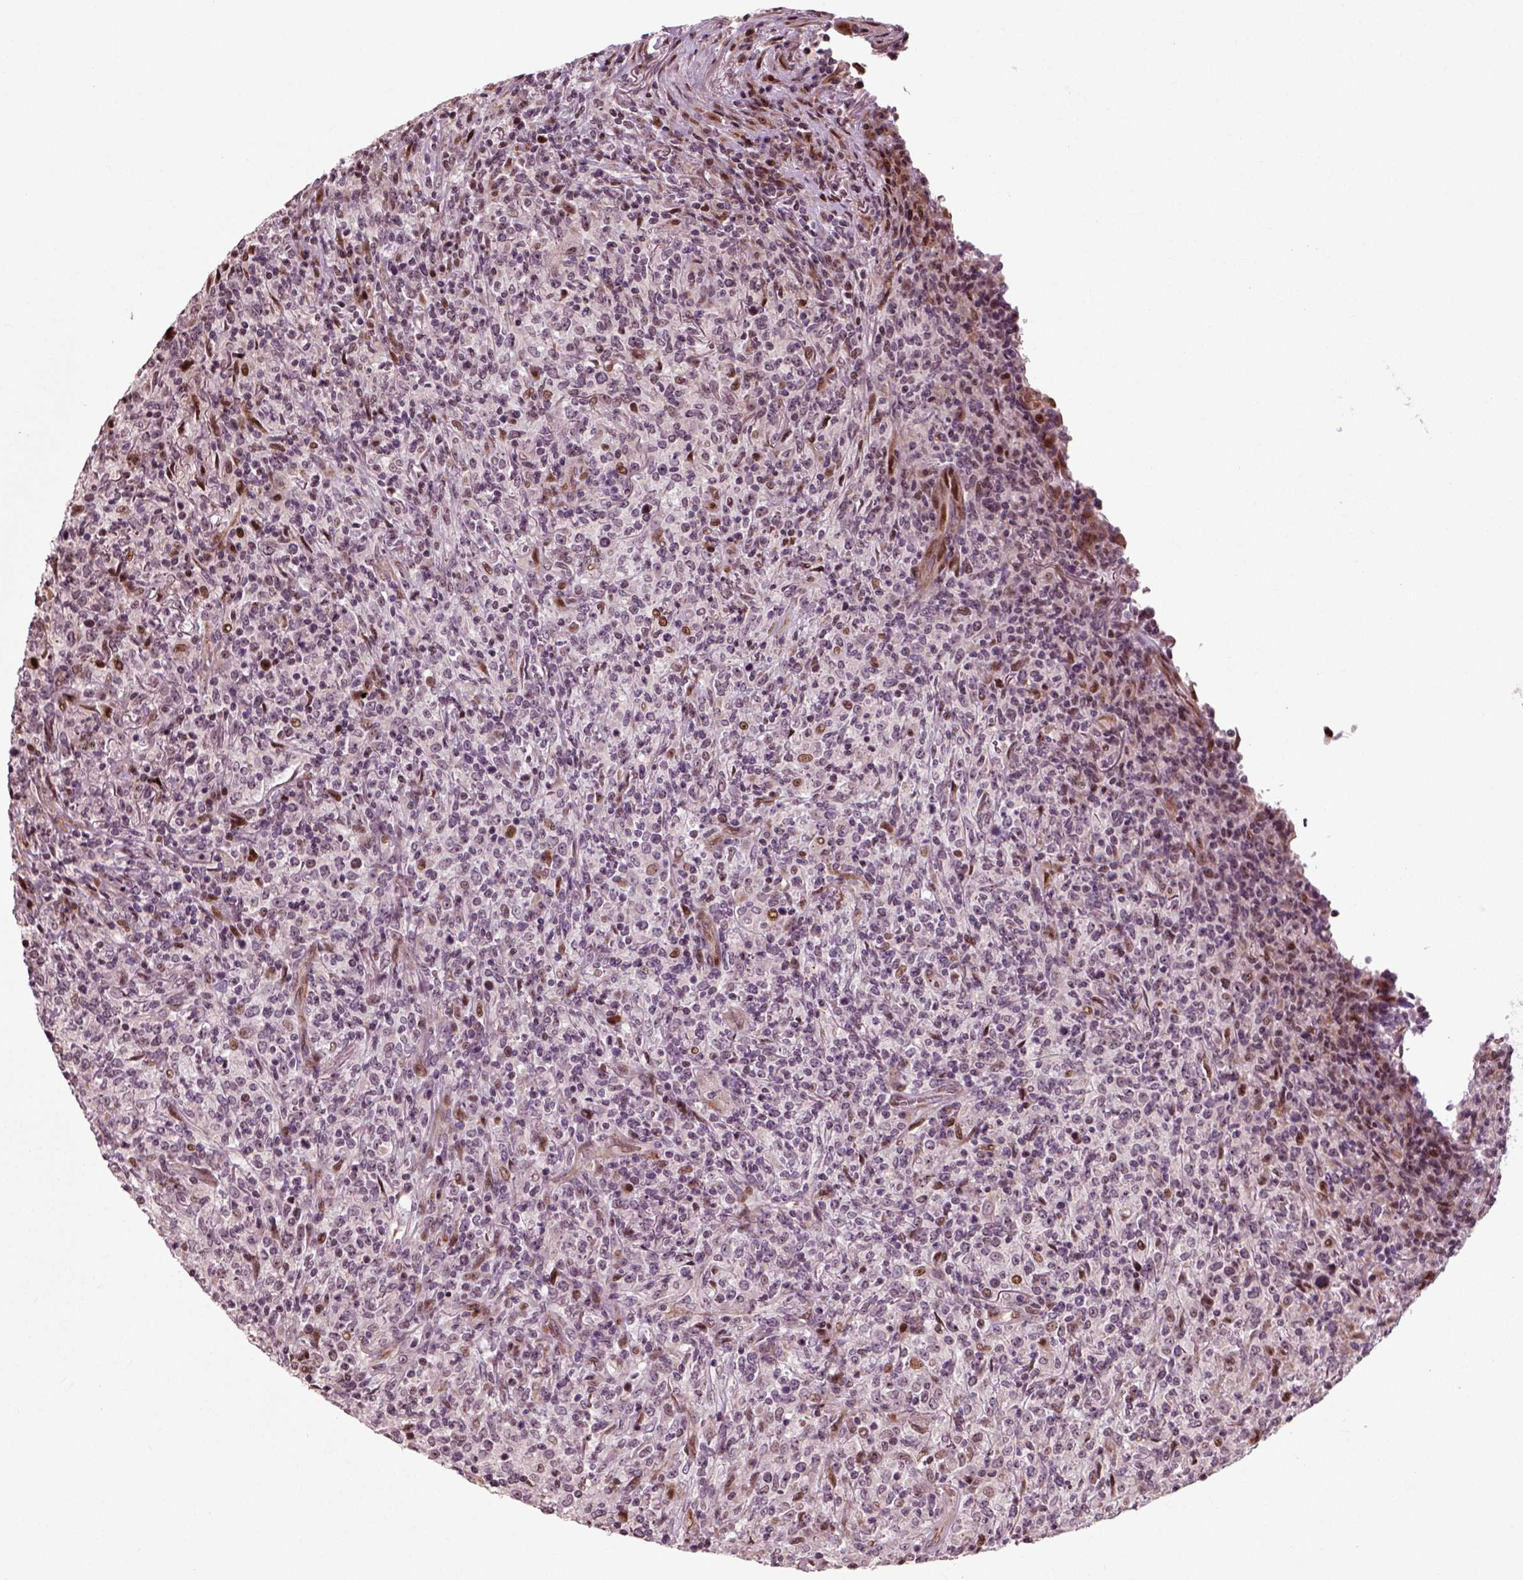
{"staining": {"intensity": "negative", "quantity": "none", "location": "none"}, "tissue": "lymphoma", "cell_type": "Tumor cells", "image_type": "cancer", "snomed": [{"axis": "morphology", "description": "Malignant lymphoma, non-Hodgkin's type, High grade"}, {"axis": "topography", "description": "Lung"}], "caption": "A high-resolution micrograph shows immunohistochemistry staining of malignant lymphoma, non-Hodgkin's type (high-grade), which reveals no significant staining in tumor cells.", "gene": "CDC14A", "patient": {"sex": "male", "age": 79}}